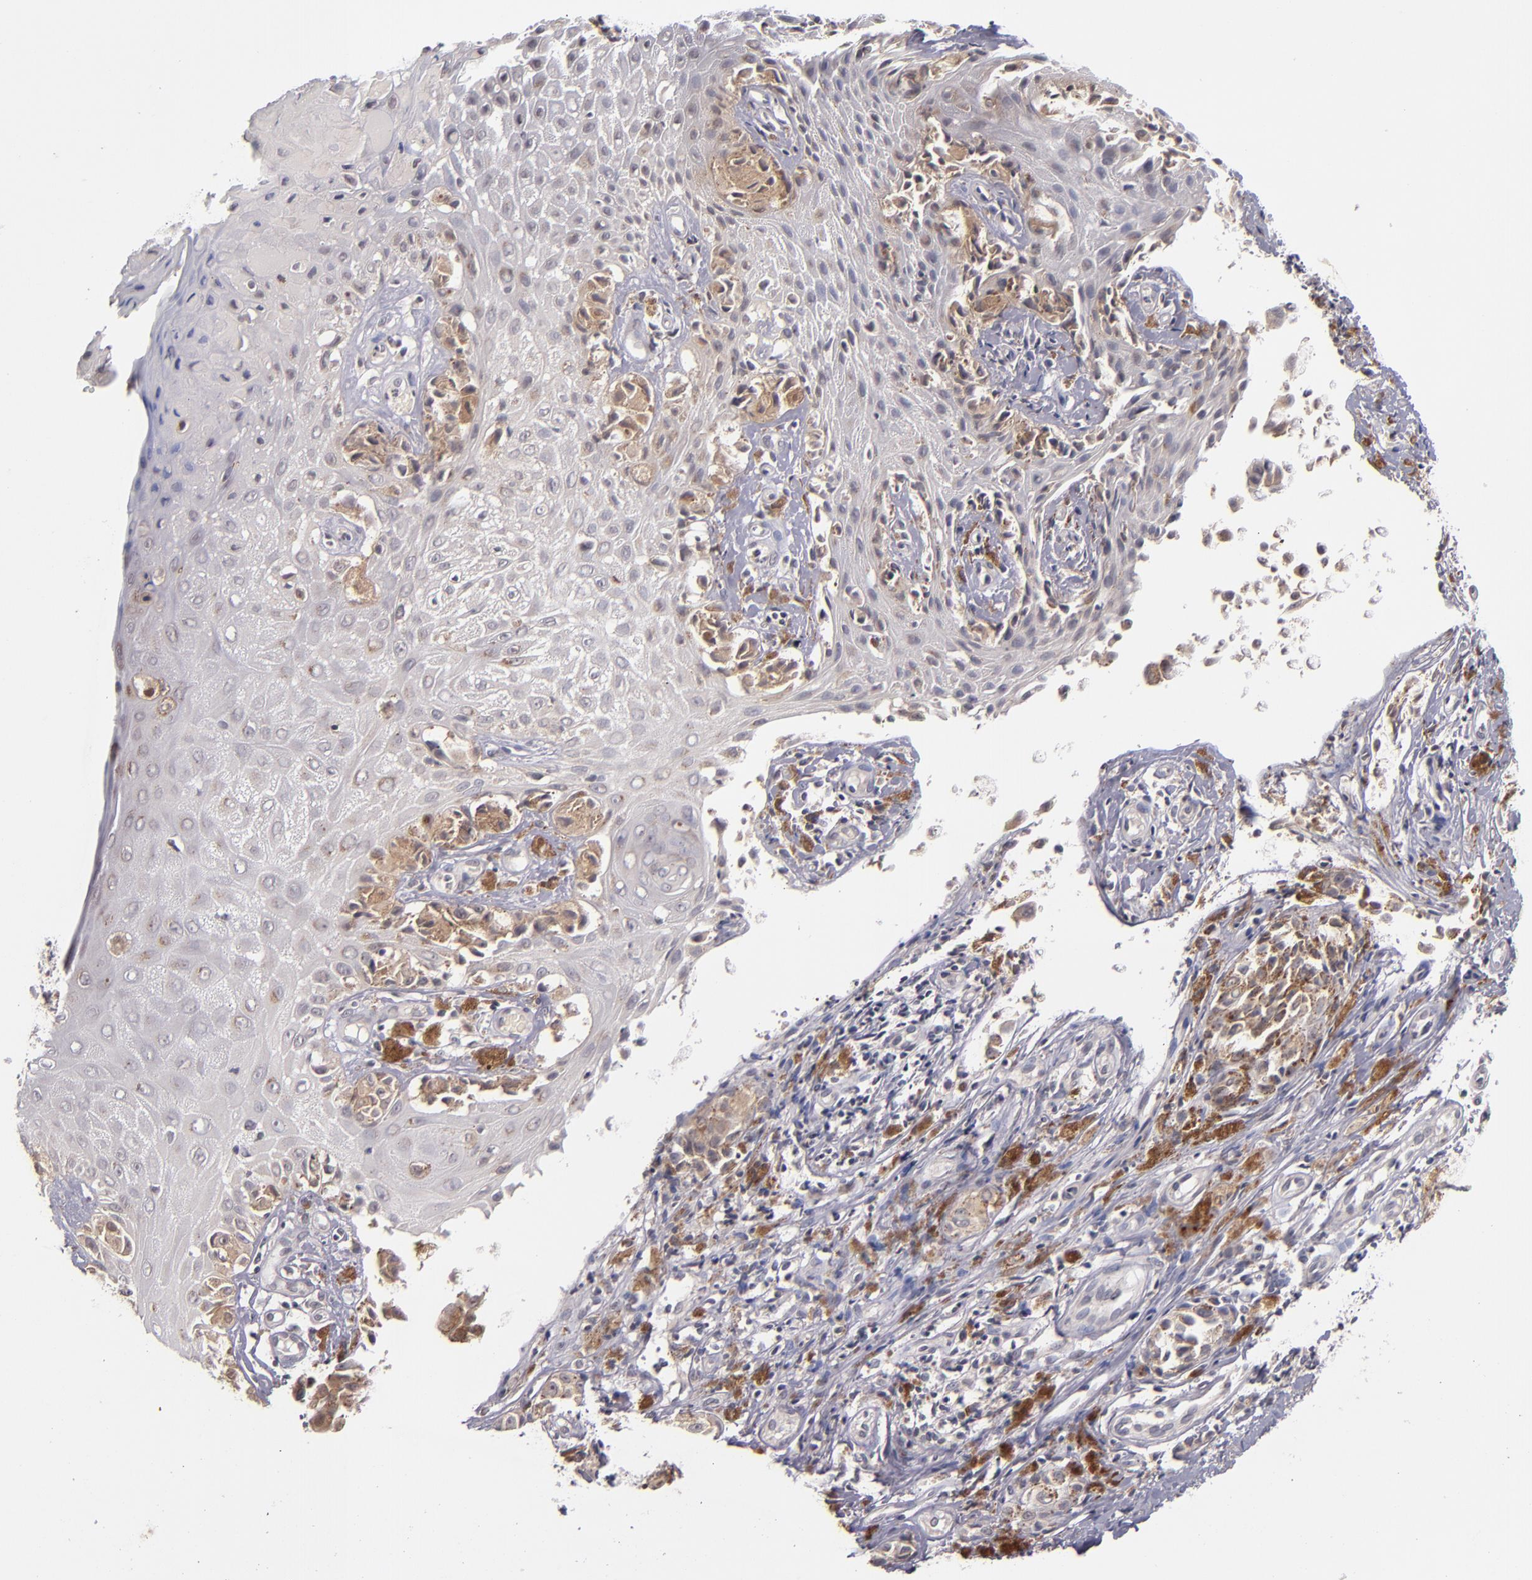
{"staining": {"intensity": "negative", "quantity": "none", "location": "none"}, "tissue": "melanoma", "cell_type": "Tumor cells", "image_type": "cancer", "snomed": [{"axis": "morphology", "description": "Malignant melanoma, NOS"}, {"axis": "topography", "description": "Skin"}], "caption": "The histopathology image exhibits no significant positivity in tumor cells of melanoma.", "gene": "TSC2", "patient": {"sex": "male", "age": 67}}